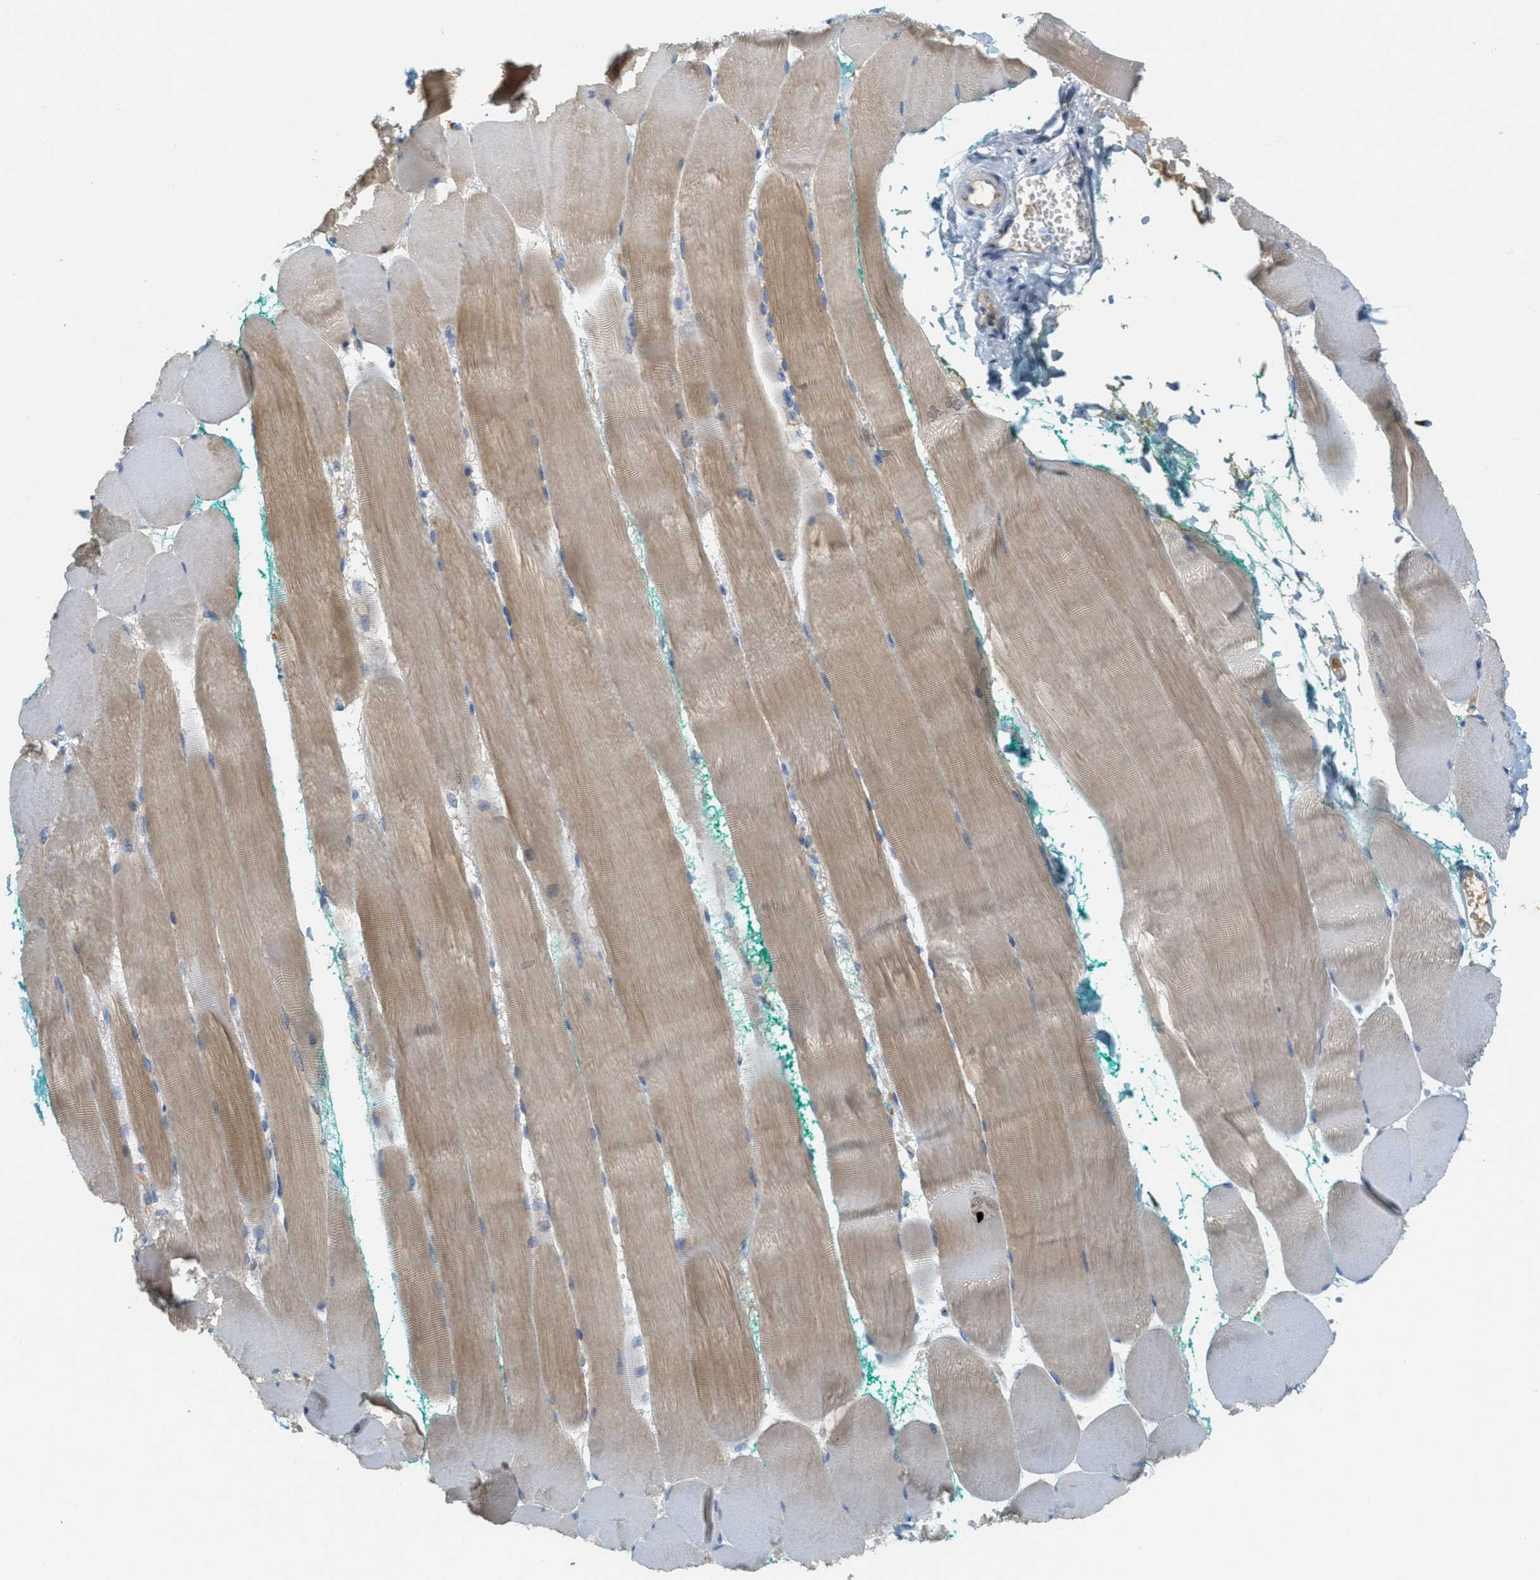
{"staining": {"intensity": "weak", "quantity": "25%-75%", "location": "cytoplasmic/membranous"}, "tissue": "skeletal muscle", "cell_type": "Myocytes", "image_type": "normal", "snomed": [{"axis": "morphology", "description": "Normal tissue, NOS"}, {"axis": "morphology", "description": "Squamous cell carcinoma, NOS"}, {"axis": "topography", "description": "Skeletal muscle"}], "caption": "Benign skeletal muscle reveals weak cytoplasmic/membranous staining in approximately 25%-75% of myocytes Nuclei are stained in blue..", "gene": "ENTPD4", "patient": {"sex": "male", "age": 51}}